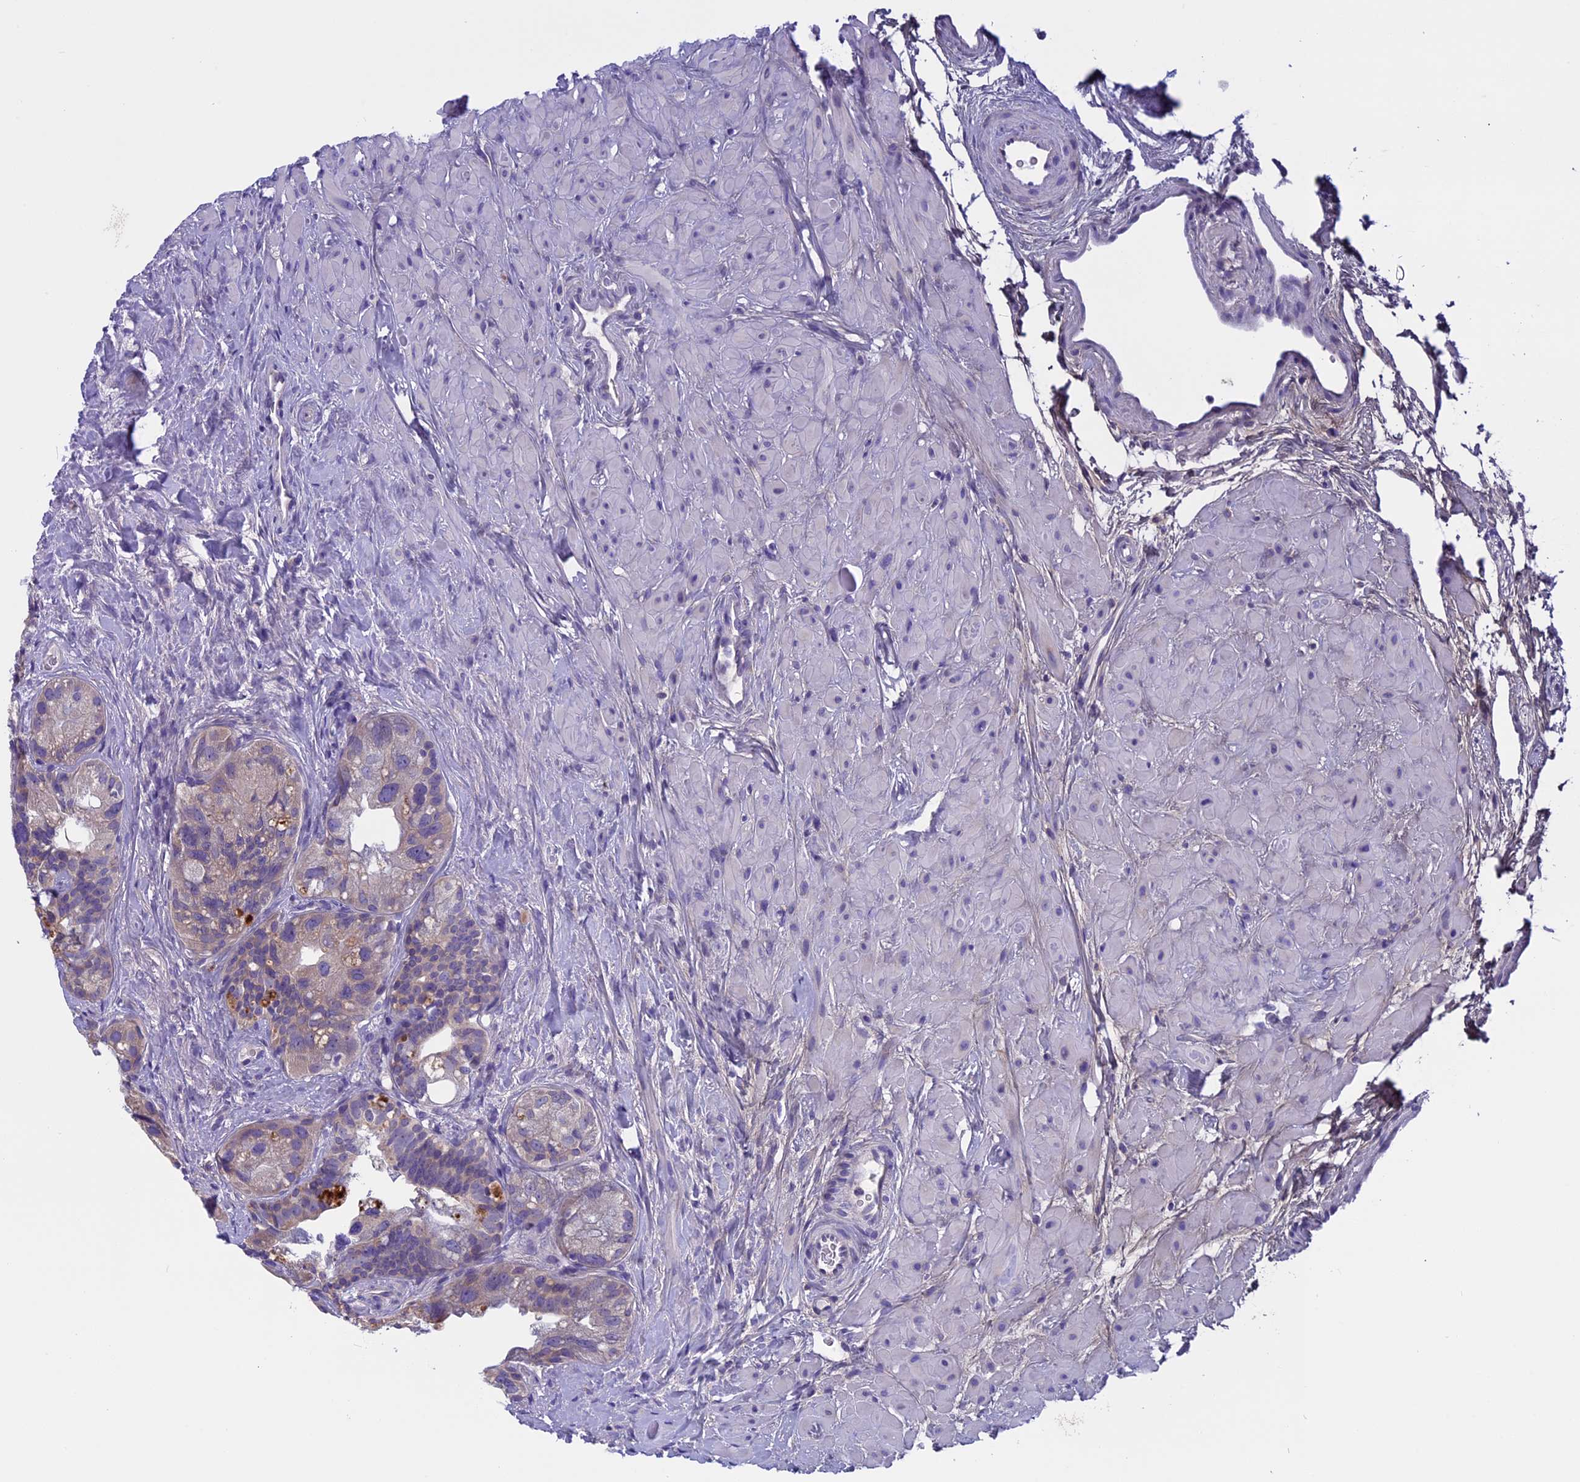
{"staining": {"intensity": "negative", "quantity": "none", "location": "none"}, "tissue": "prostate cancer", "cell_type": "Tumor cells", "image_type": "cancer", "snomed": [{"axis": "morphology", "description": "Normal tissue, NOS"}, {"axis": "morphology", "description": "Adenocarcinoma, Low grade"}, {"axis": "topography", "description": "Prostate"}], "caption": "Immunohistochemistry of adenocarcinoma (low-grade) (prostate) shows no positivity in tumor cells. (Stains: DAB (3,3'-diaminobenzidine) immunohistochemistry with hematoxylin counter stain, Microscopy: brightfield microscopy at high magnification).", "gene": "DCTN5", "patient": {"sex": "male", "age": 72}}